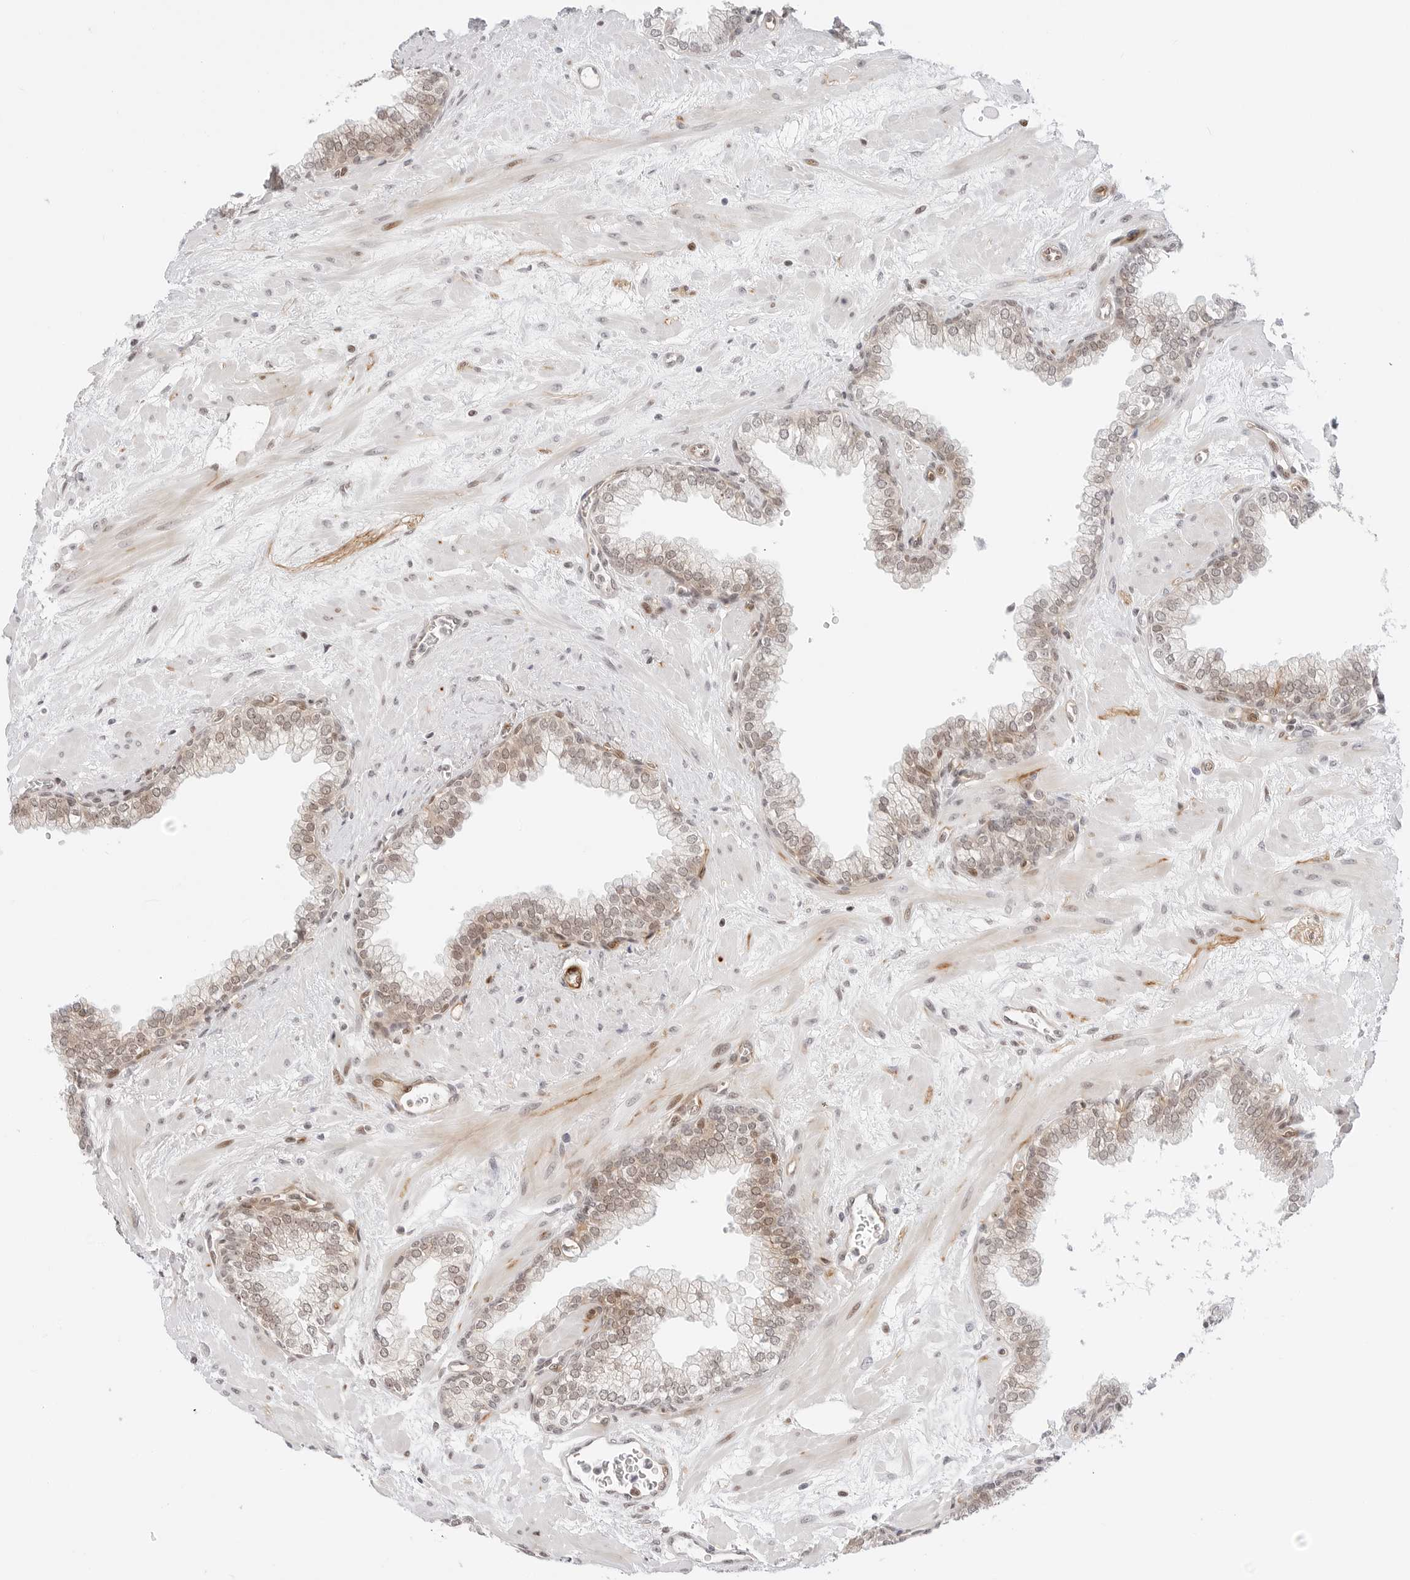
{"staining": {"intensity": "moderate", "quantity": "25%-75%", "location": "nuclear"}, "tissue": "prostate", "cell_type": "Glandular cells", "image_type": "normal", "snomed": [{"axis": "morphology", "description": "Normal tissue, NOS"}, {"axis": "morphology", "description": "Urothelial carcinoma, Low grade"}, {"axis": "topography", "description": "Urinary bladder"}, {"axis": "topography", "description": "Prostate"}], "caption": "An image showing moderate nuclear staining in approximately 25%-75% of glandular cells in normal prostate, as visualized by brown immunohistochemical staining.", "gene": "ZNF613", "patient": {"sex": "male", "age": 60}}